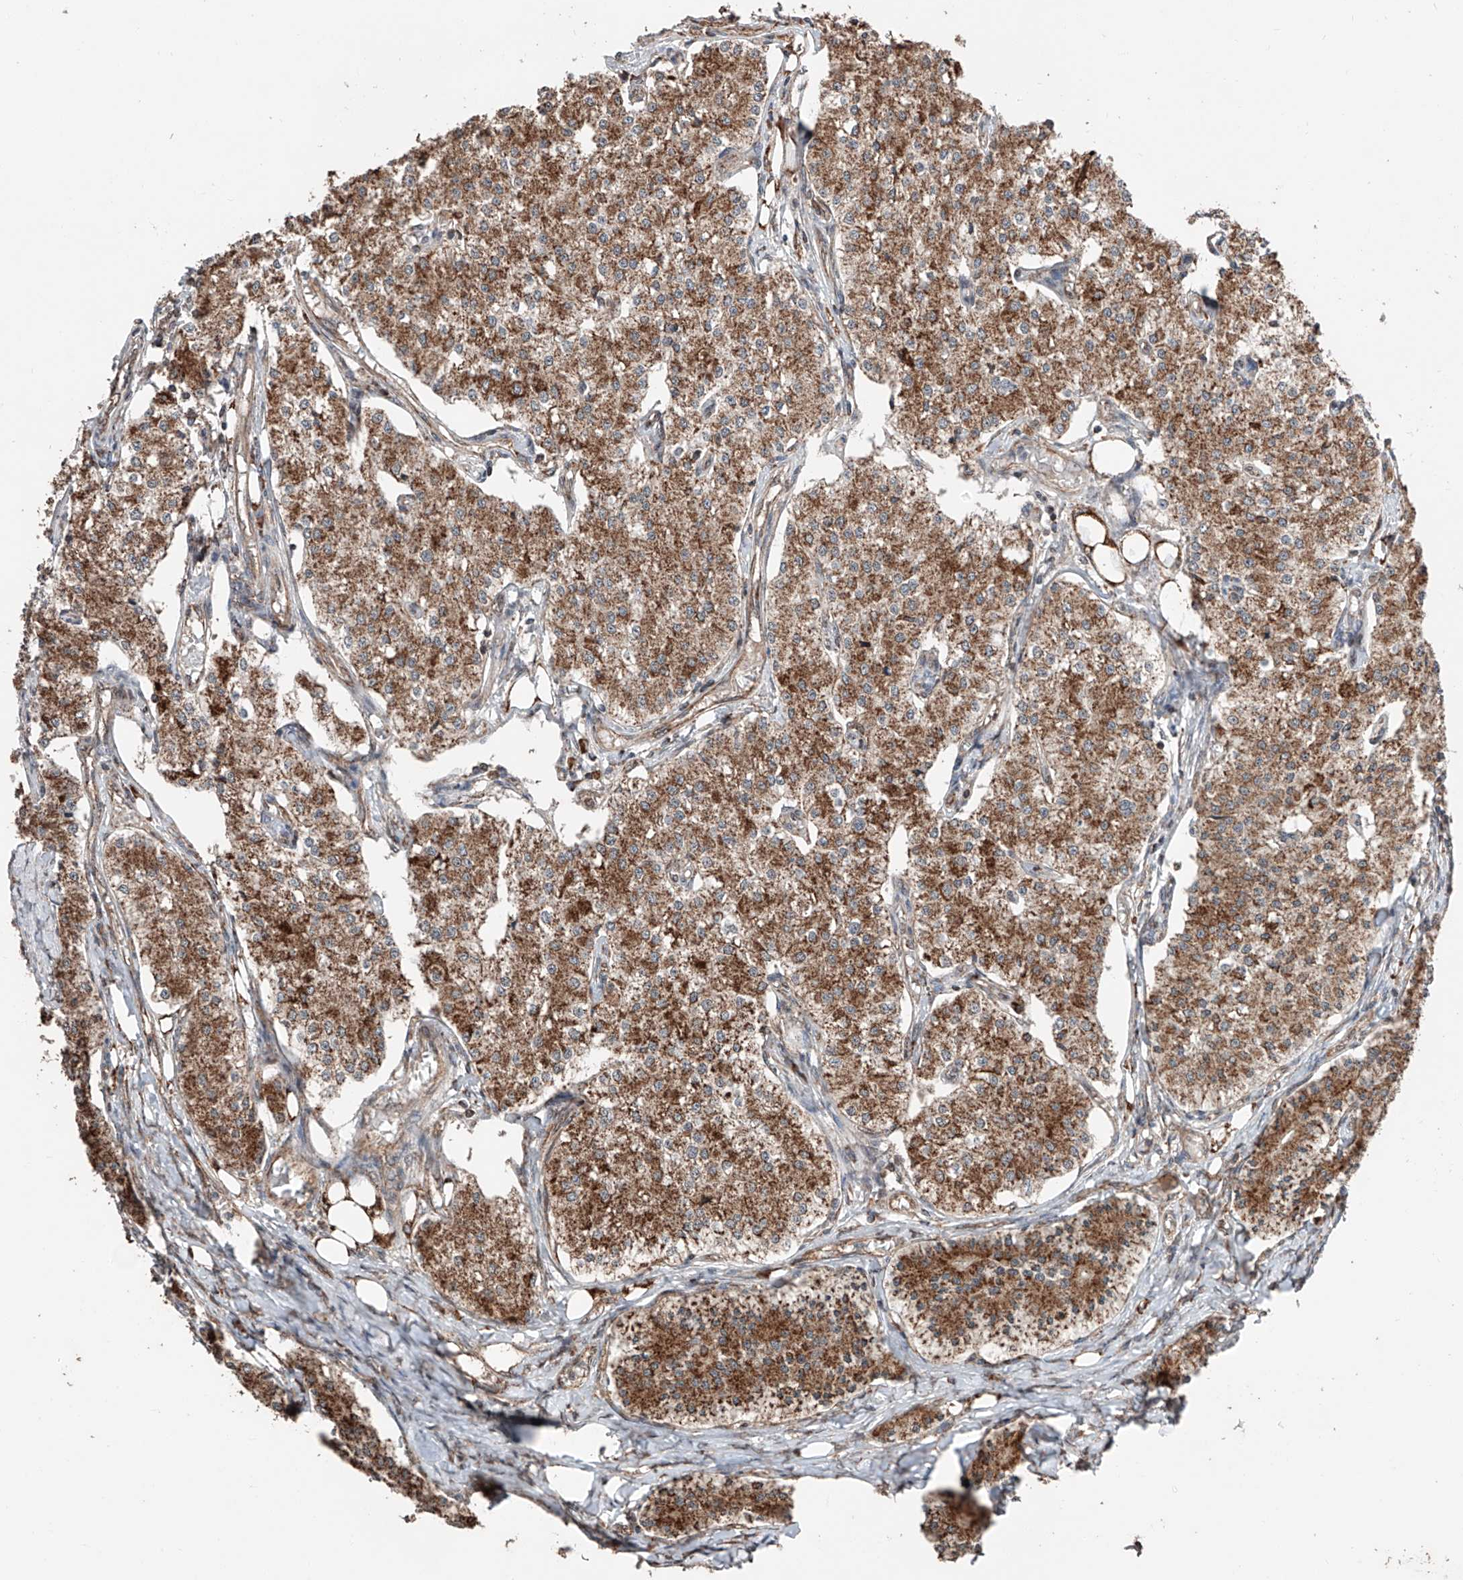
{"staining": {"intensity": "moderate", "quantity": ">75%", "location": "cytoplasmic/membranous"}, "tissue": "carcinoid", "cell_type": "Tumor cells", "image_type": "cancer", "snomed": [{"axis": "morphology", "description": "Carcinoid, malignant, NOS"}, {"axis": "topography", "description": "Colon"}], "caption": "A high-resolution image shows immunohistochemistry (IHC) staining of malignant carcinoid, which reveals moderate cytoplasmic/membranous expression in approximately >75% of tumor cells.", "gene": "ZNF445", "patient": {"sex": "female", "age": 52}}